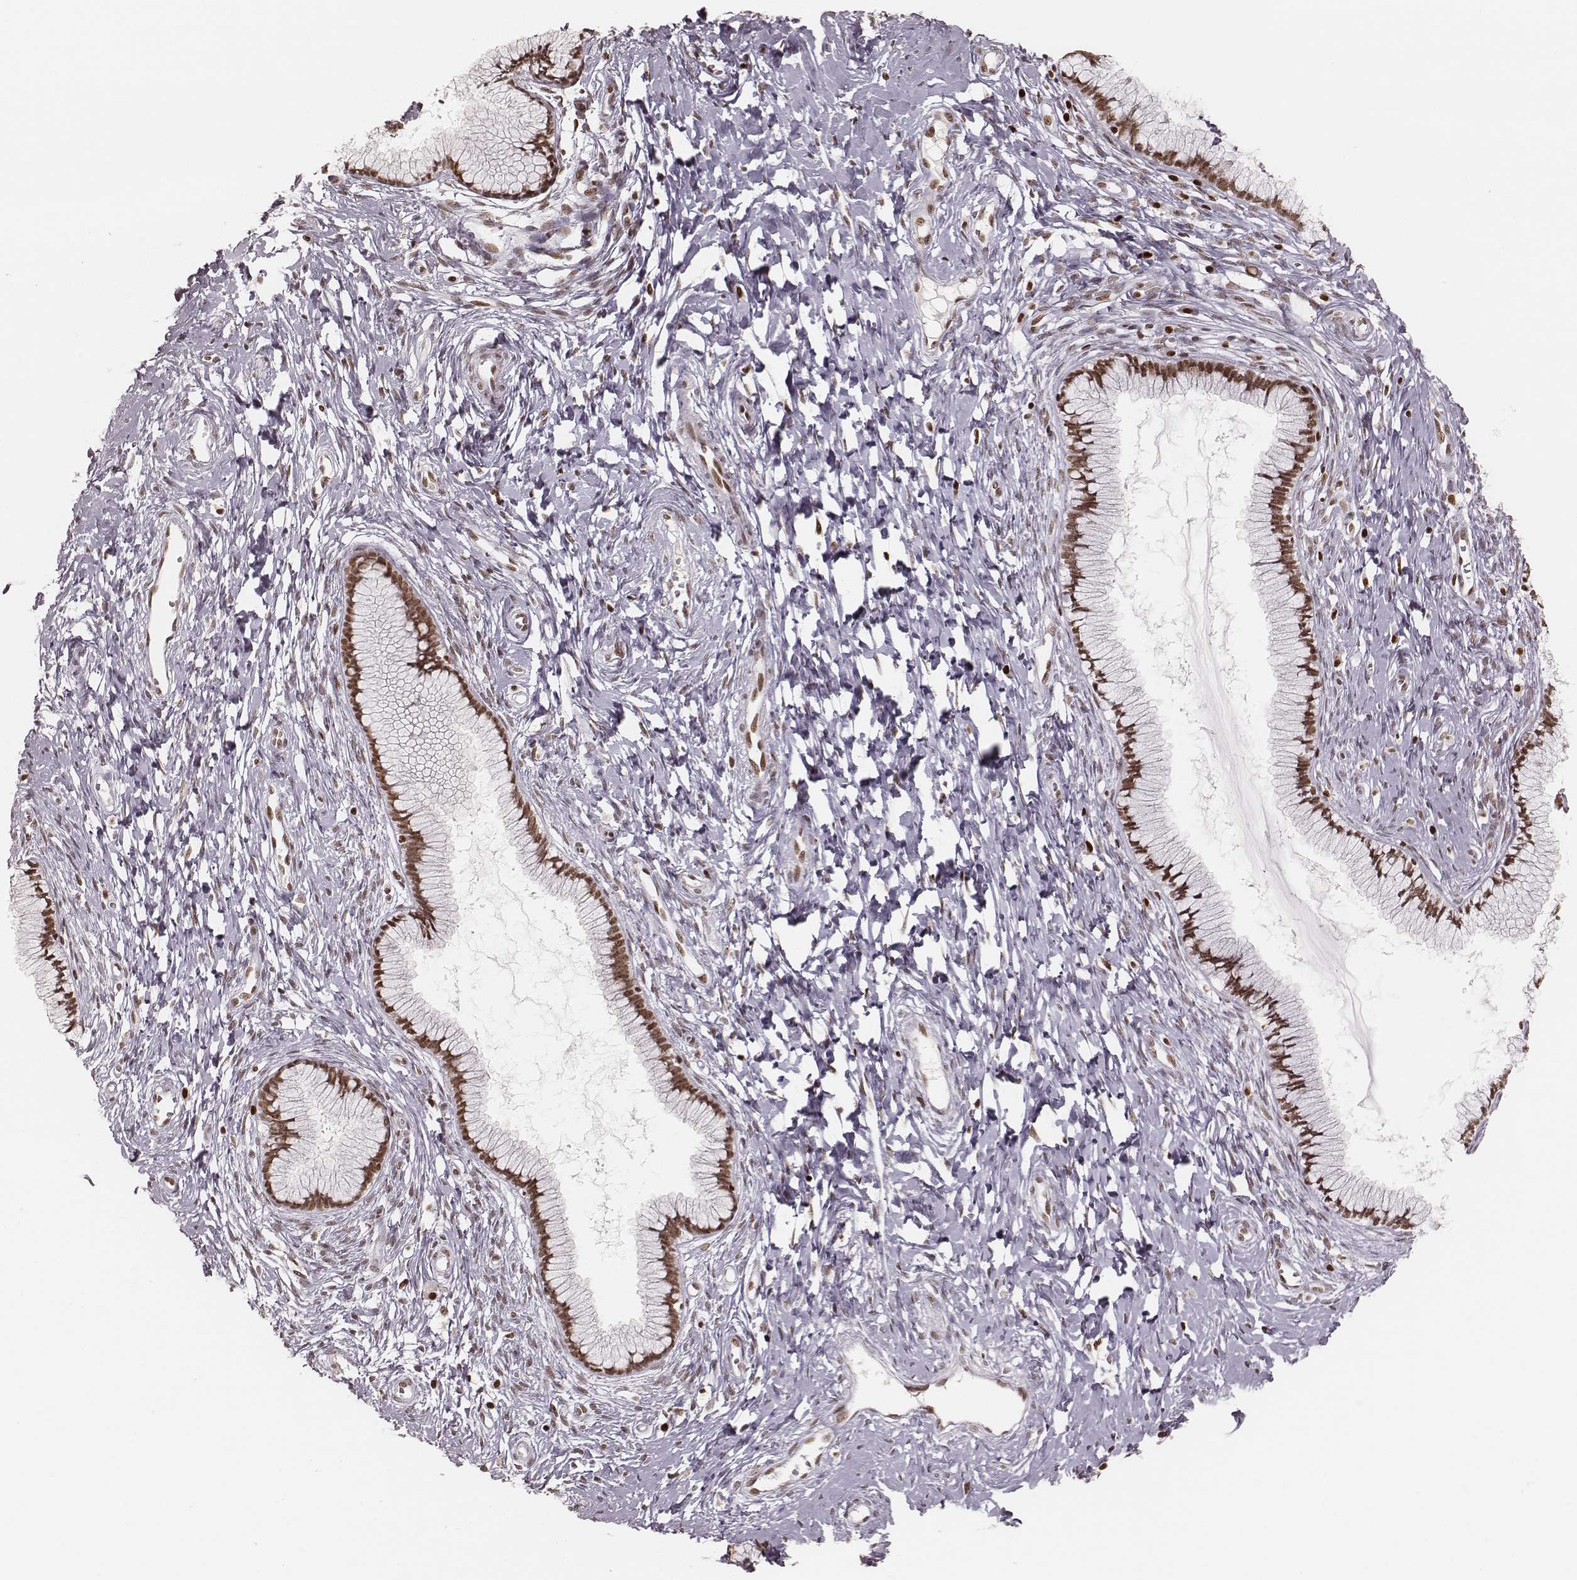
{"staining": {"intensity": "moderate", "quantity": ">75%", "location": "nuclear"}, "tissue": "cervix", "cell_type": "Glandular cells", "image_type": "normal", "snomed": [{"axis": "morphology", "description": "Normal tissue, NOS"}, {"axis": "topography", "description": "Cervix"}], "caption": "Immunohistochemistry (DAB) staining of normal cervix demonstrates moderate nuclear protein expression in approximately >75% of glandular cells.", "gene": "PARP1", "patient": {"sex": "female", "age": 40}}